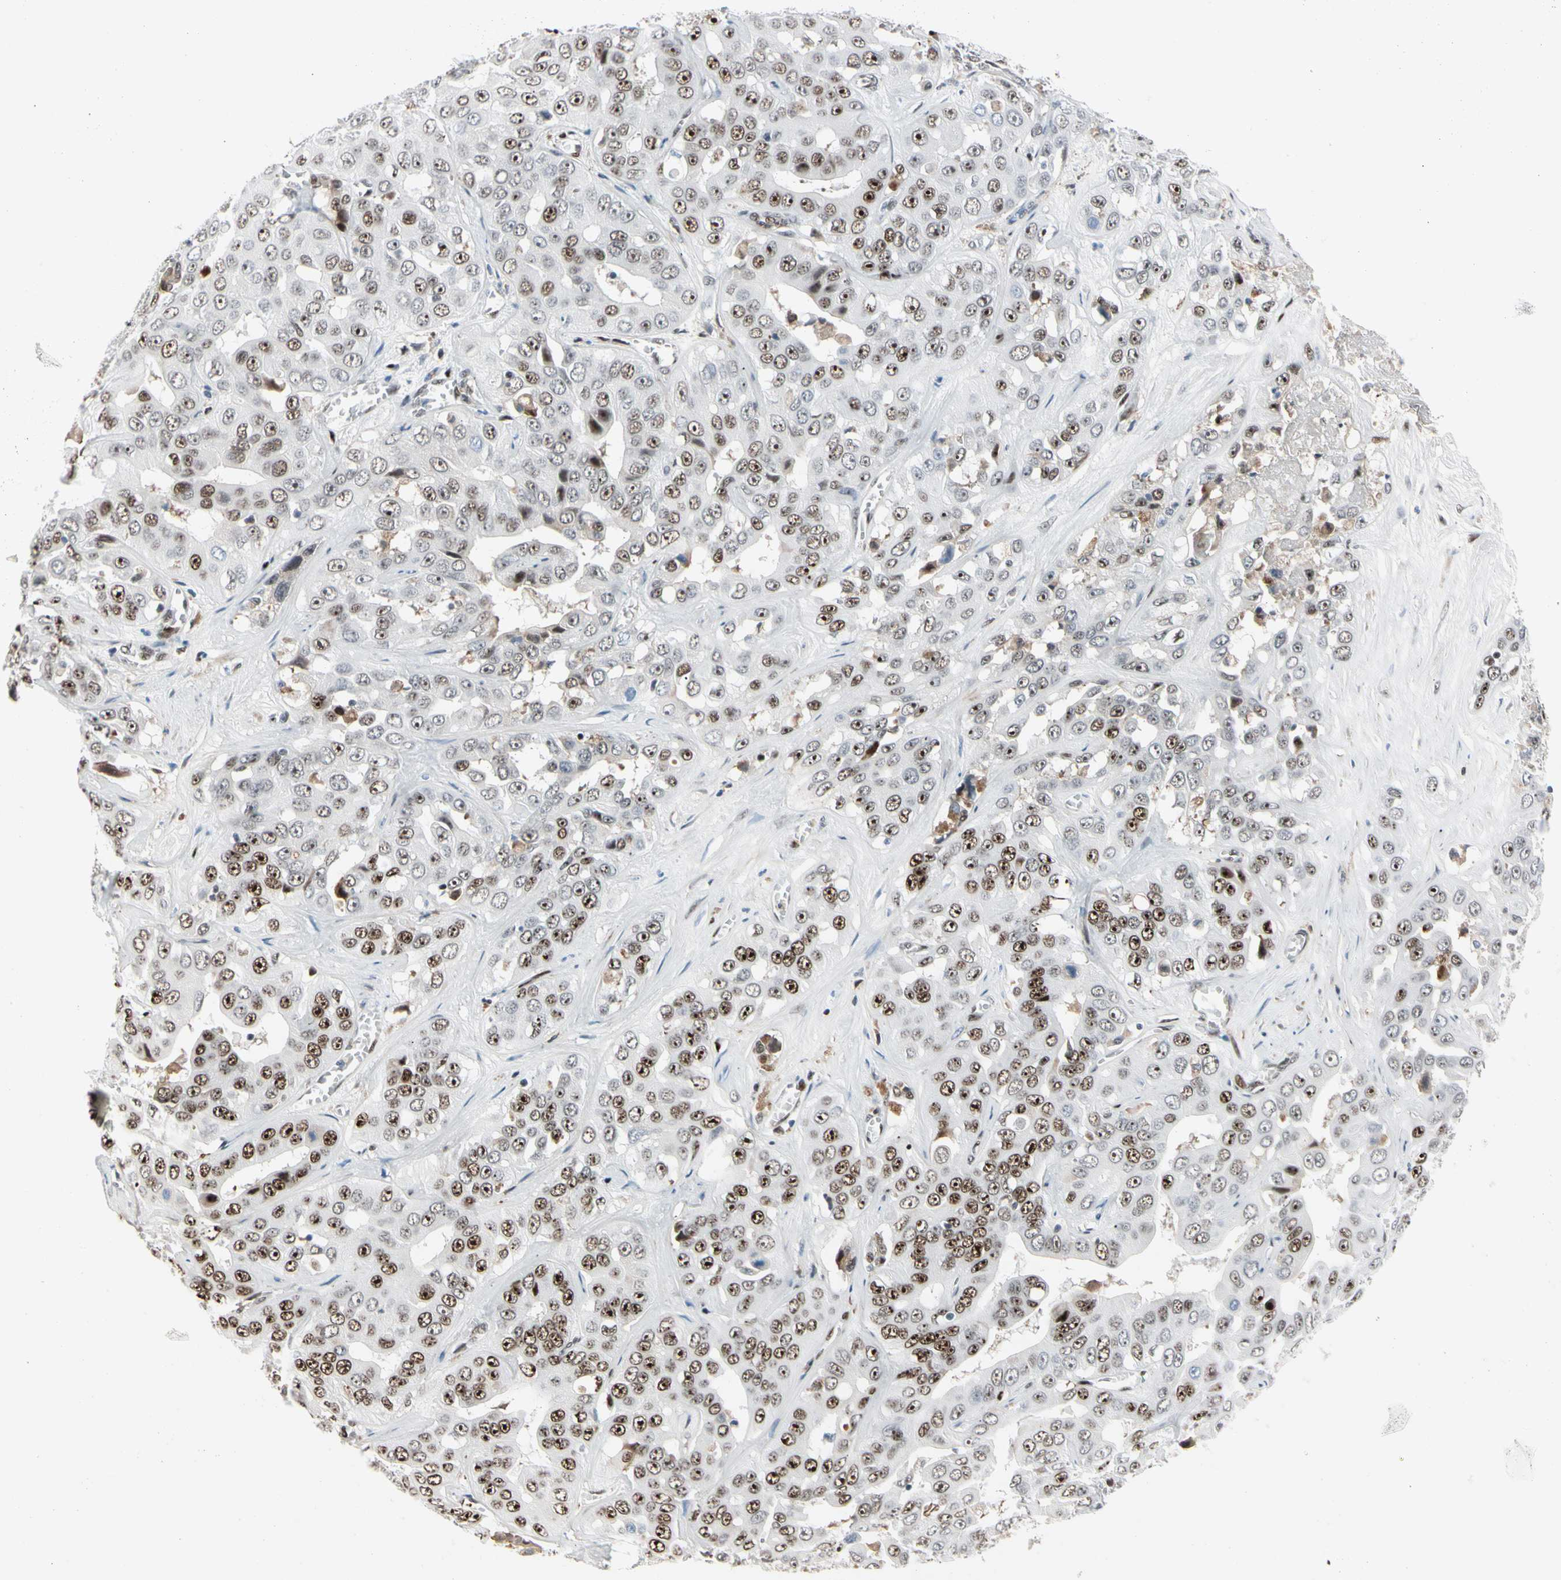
{"staining": {"intensity": "moderate", "quantity": "25%-75%", "location": "nuclear"}, "tissue": "liver cancer", "cell_type": "Tumor cells", "image_type": "cancer", "snomed": [{"axis": "morphology", "description": "Cholangiocarcinoma"}, {"axis": "topography", "description": "Liver"}], "caption": "There is medium levels of moderate nuclear positivity in tumor cells of liver cholangiocarcinoma, as demonstrated by immunohistochemical staining (brown color).", "gene": "FOXO3", "patient": {"sex": "female", "age": 52}}